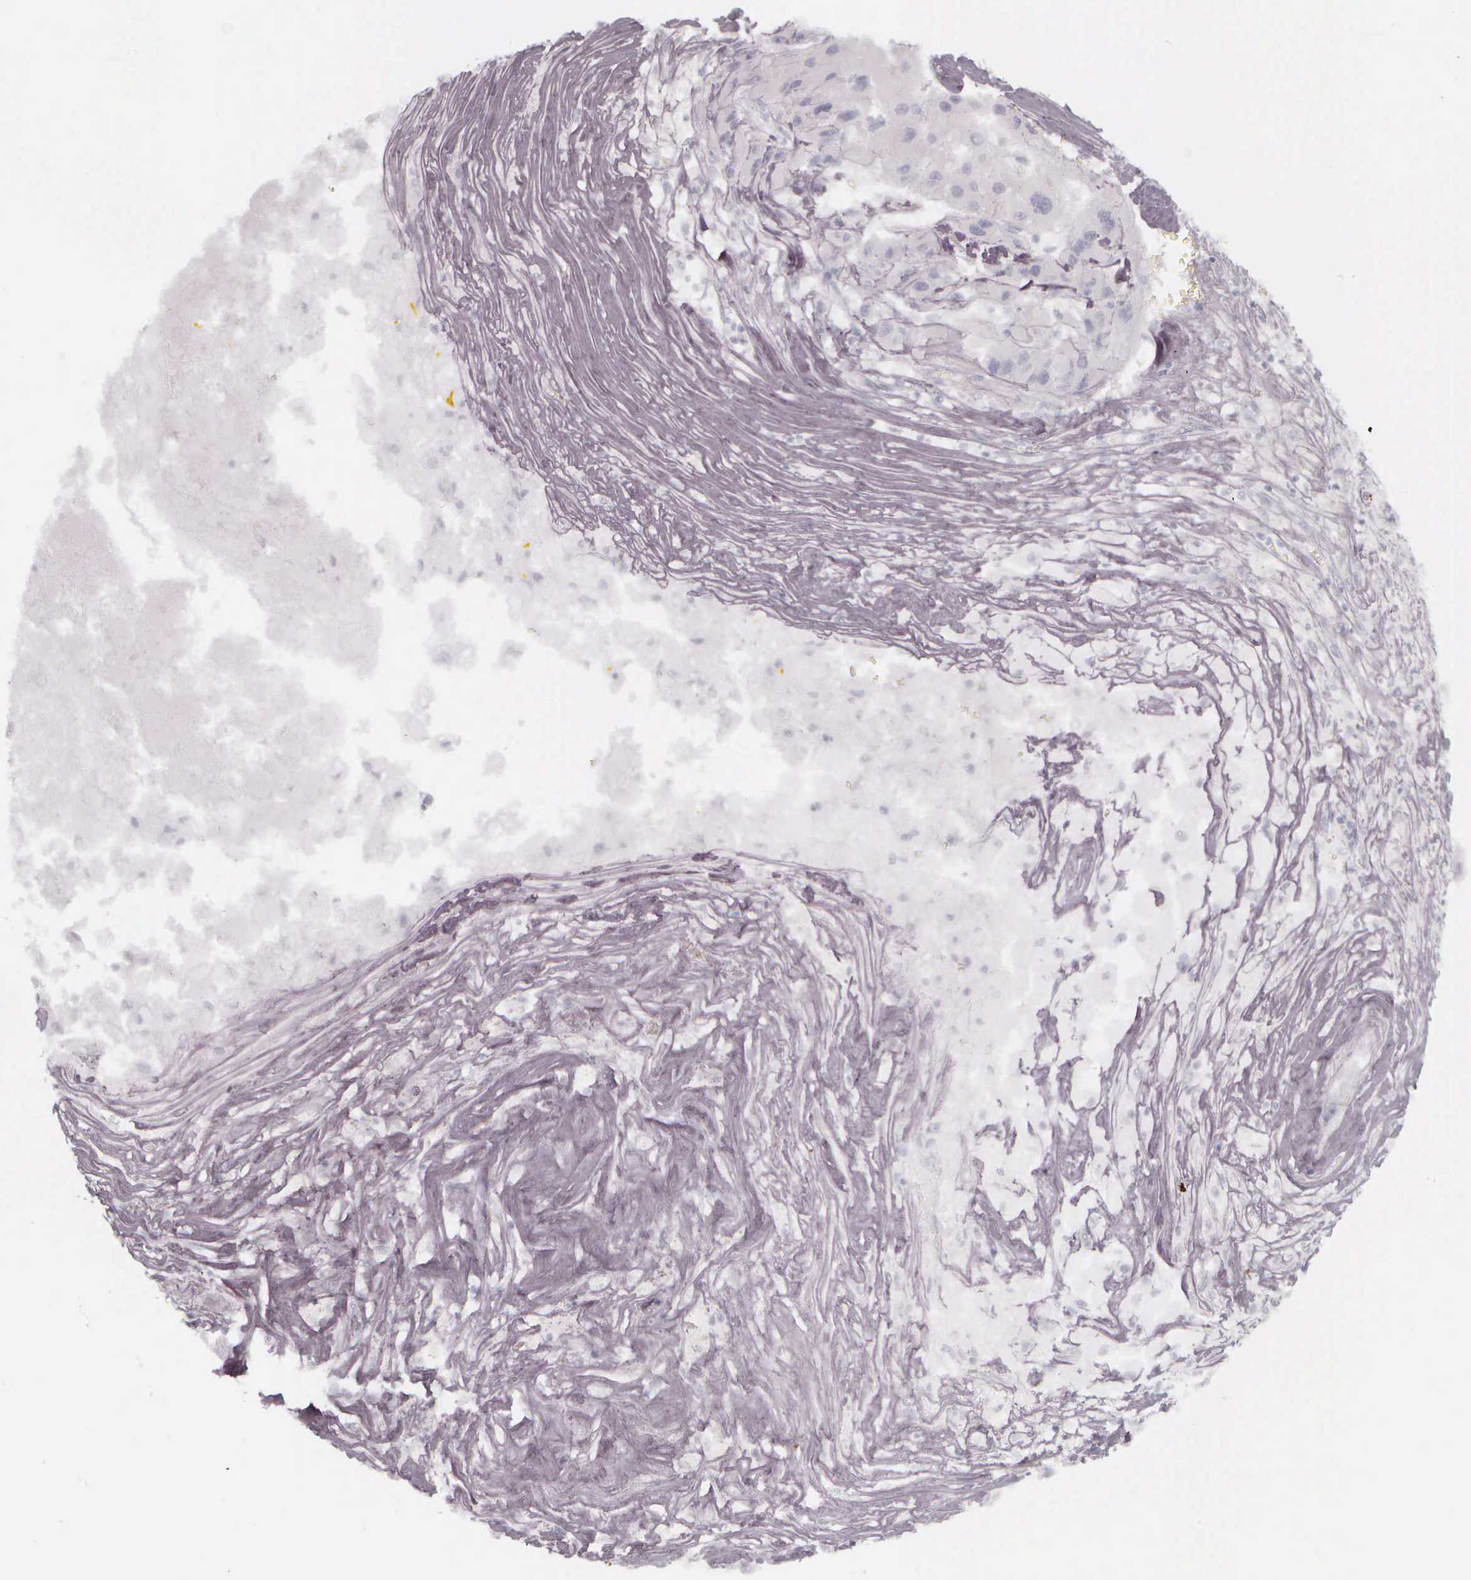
{"staining": {"intensity": "negative", "quantity": "none", "location": "none"}, "tissue": "liver cancer", "cell_type": "Tumor cells", "image_type": "cancer", "snomed": [{"axis": "morphology", "description": "Carcinoma, Hepatocellular, NOS"}, {"axis": "topography", "description": "Liver"}], "caption": "The micrograph displays no staining of tumor cells in liver cancer (hepatocellular carcinoma).", "gene": "KRT14", "patient": {"sex": "male", "age": 64}}